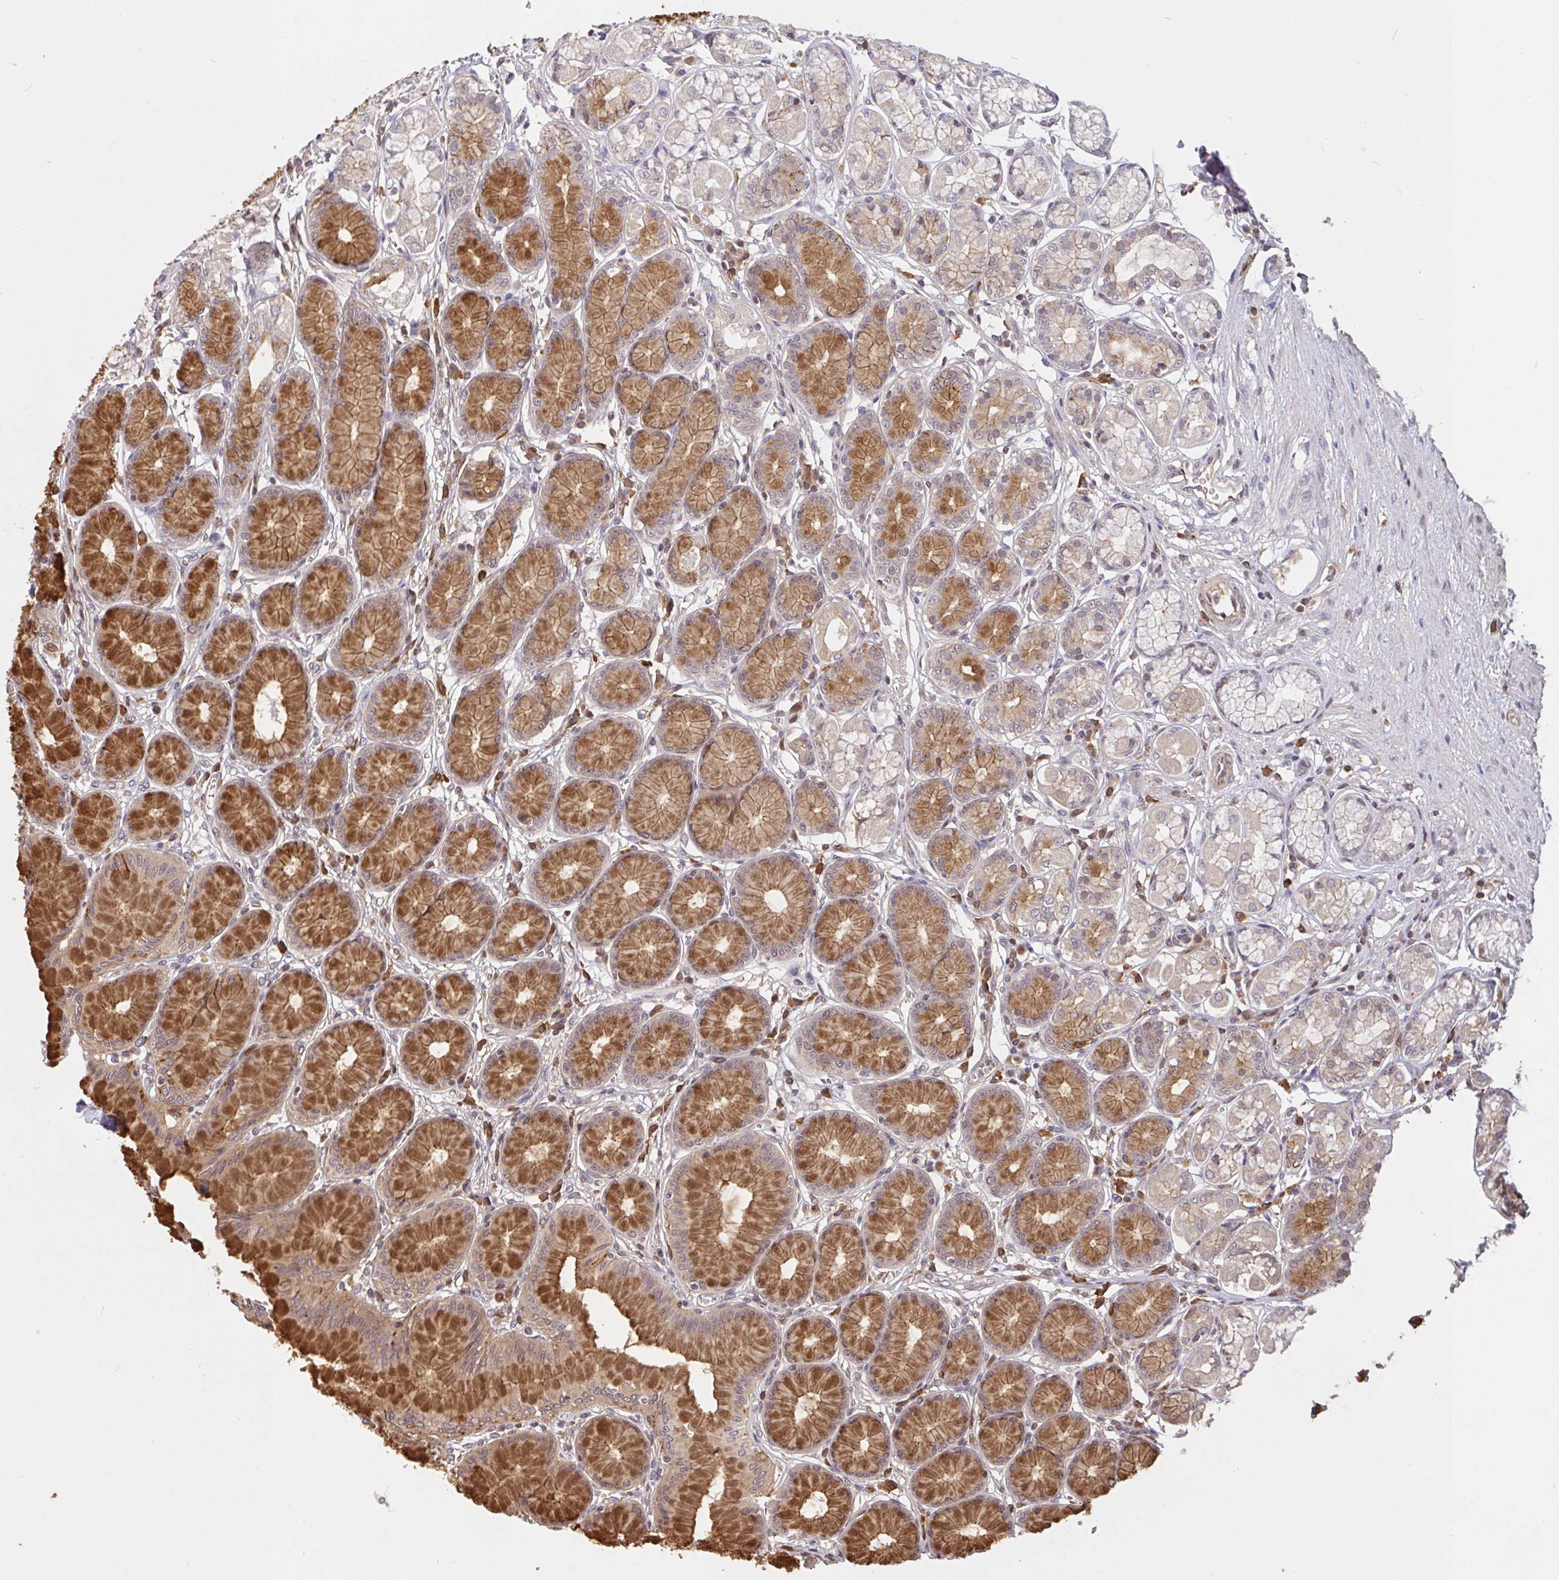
{"staining": {"intensity": "moderate", "quantity": "25%-75%", "location": "cytoplasmic/membranous"}, "tissue": "stomach", "cell_type": "Glandular cells", "image_type": "normal", "snomed": [{"axis": "morphology", "description": "Normal tissue, NOS"}, {"axis": "topography", "description": "Stomach"}, {"axis": "topography", "description": "Stomach, lower"}], "caption": "IHC photomicrograph of unremarkable stomach: human stomach stained using IHC shows medium levels of moderate protein expression localized specifically in the cytoplasmic/membranous of glandular cells, appearing as a cytoplasmic/membranous brown color.", "gene": "FCER1A", "patient": {"sex": "male", "age": 76}}